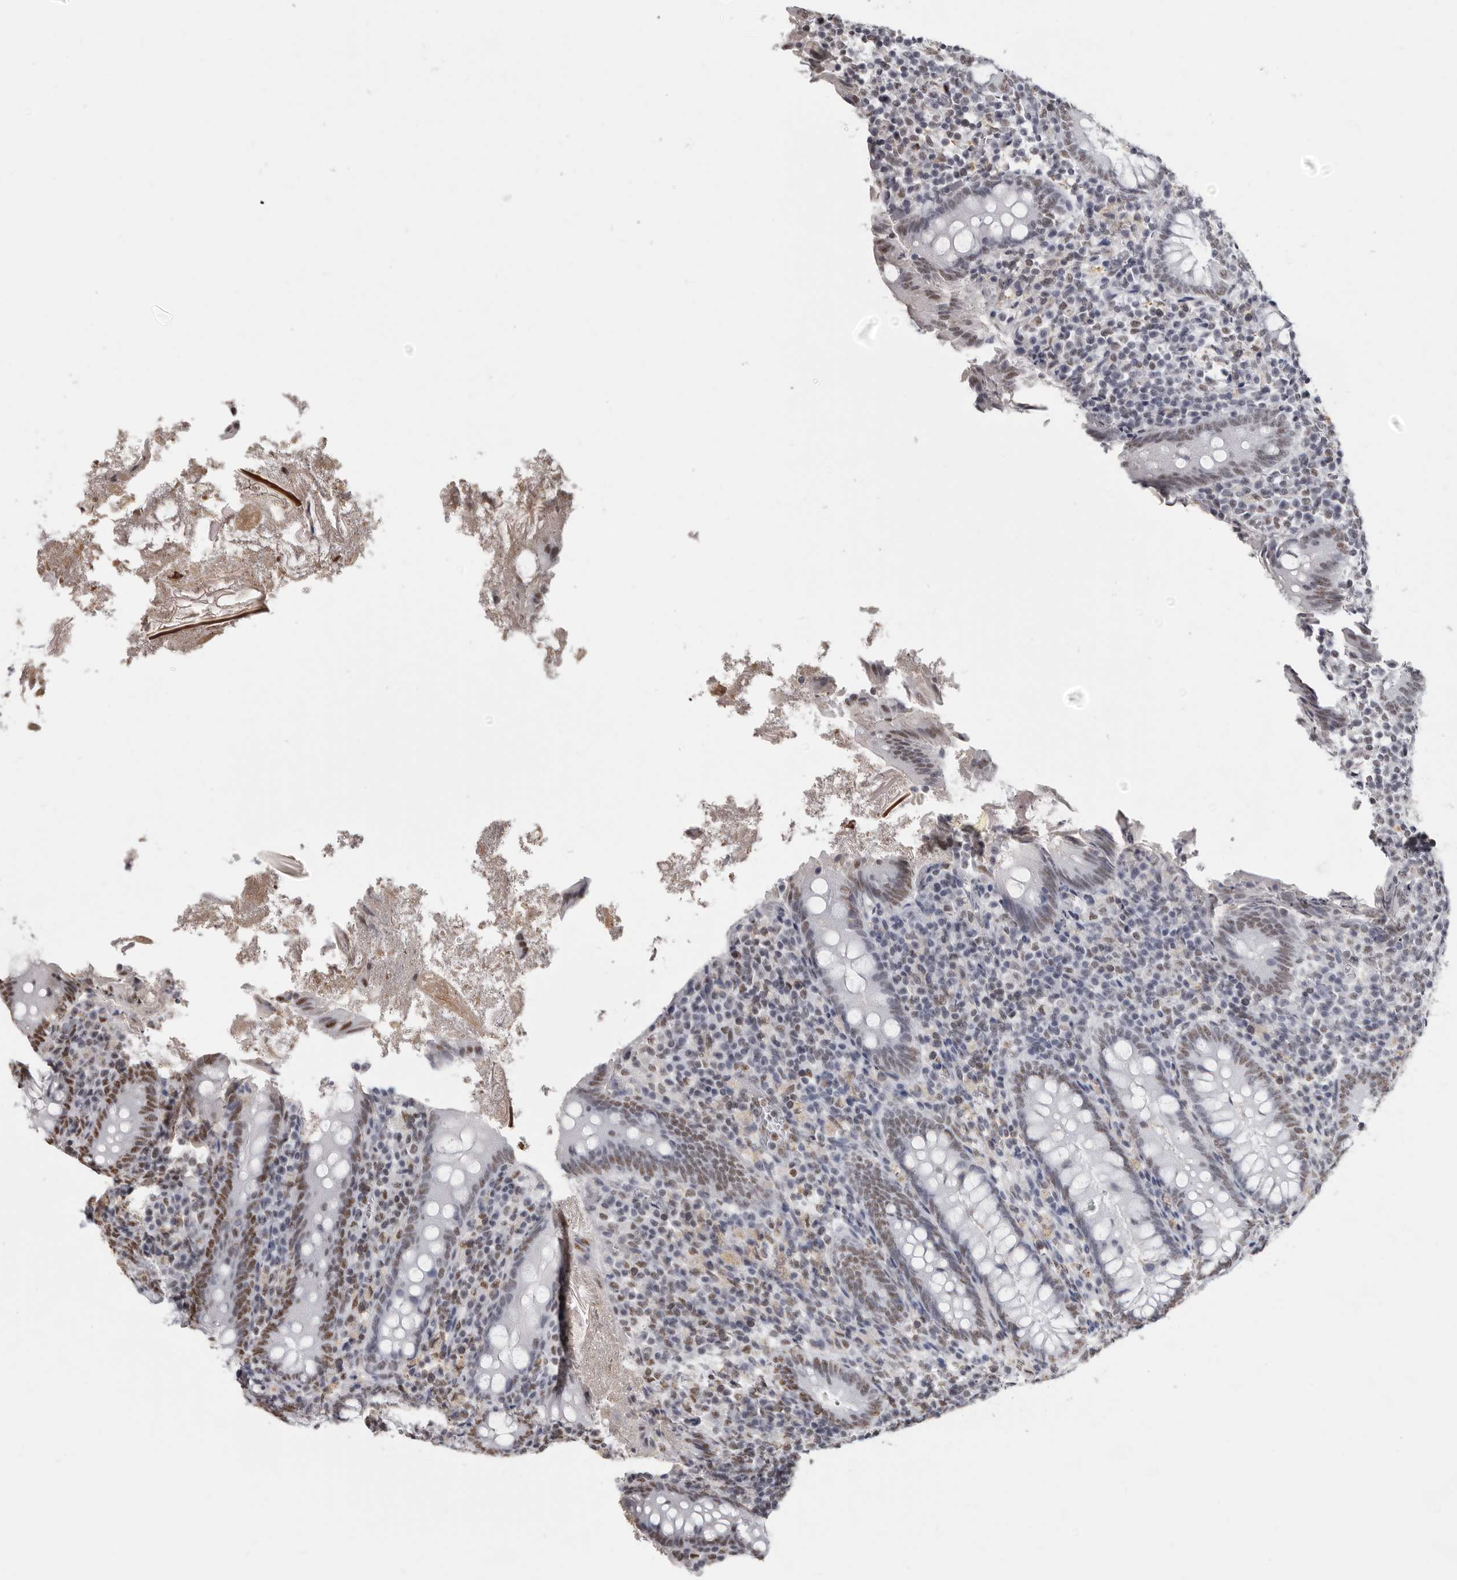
{"staining": {"intensity": "moderate", "quantity": "25%-75%", "location": "nuclear"}, "tissue": "appendix", "cell_type": "Glandular cells", "image_type": "normal", "snomed": [{"axis": "morphology", "description": "Normal tissue, NOS"}, {"axis": "topography", "description": "Appendix"}], "caption": "Normal appendix demonstrates moderate nuclear staining in approximately 25%-75% of glandular cells, visualized by immunohistochemistry.", "gene": "SCAF4", "patient": {"sex": "female", "age": 17}}